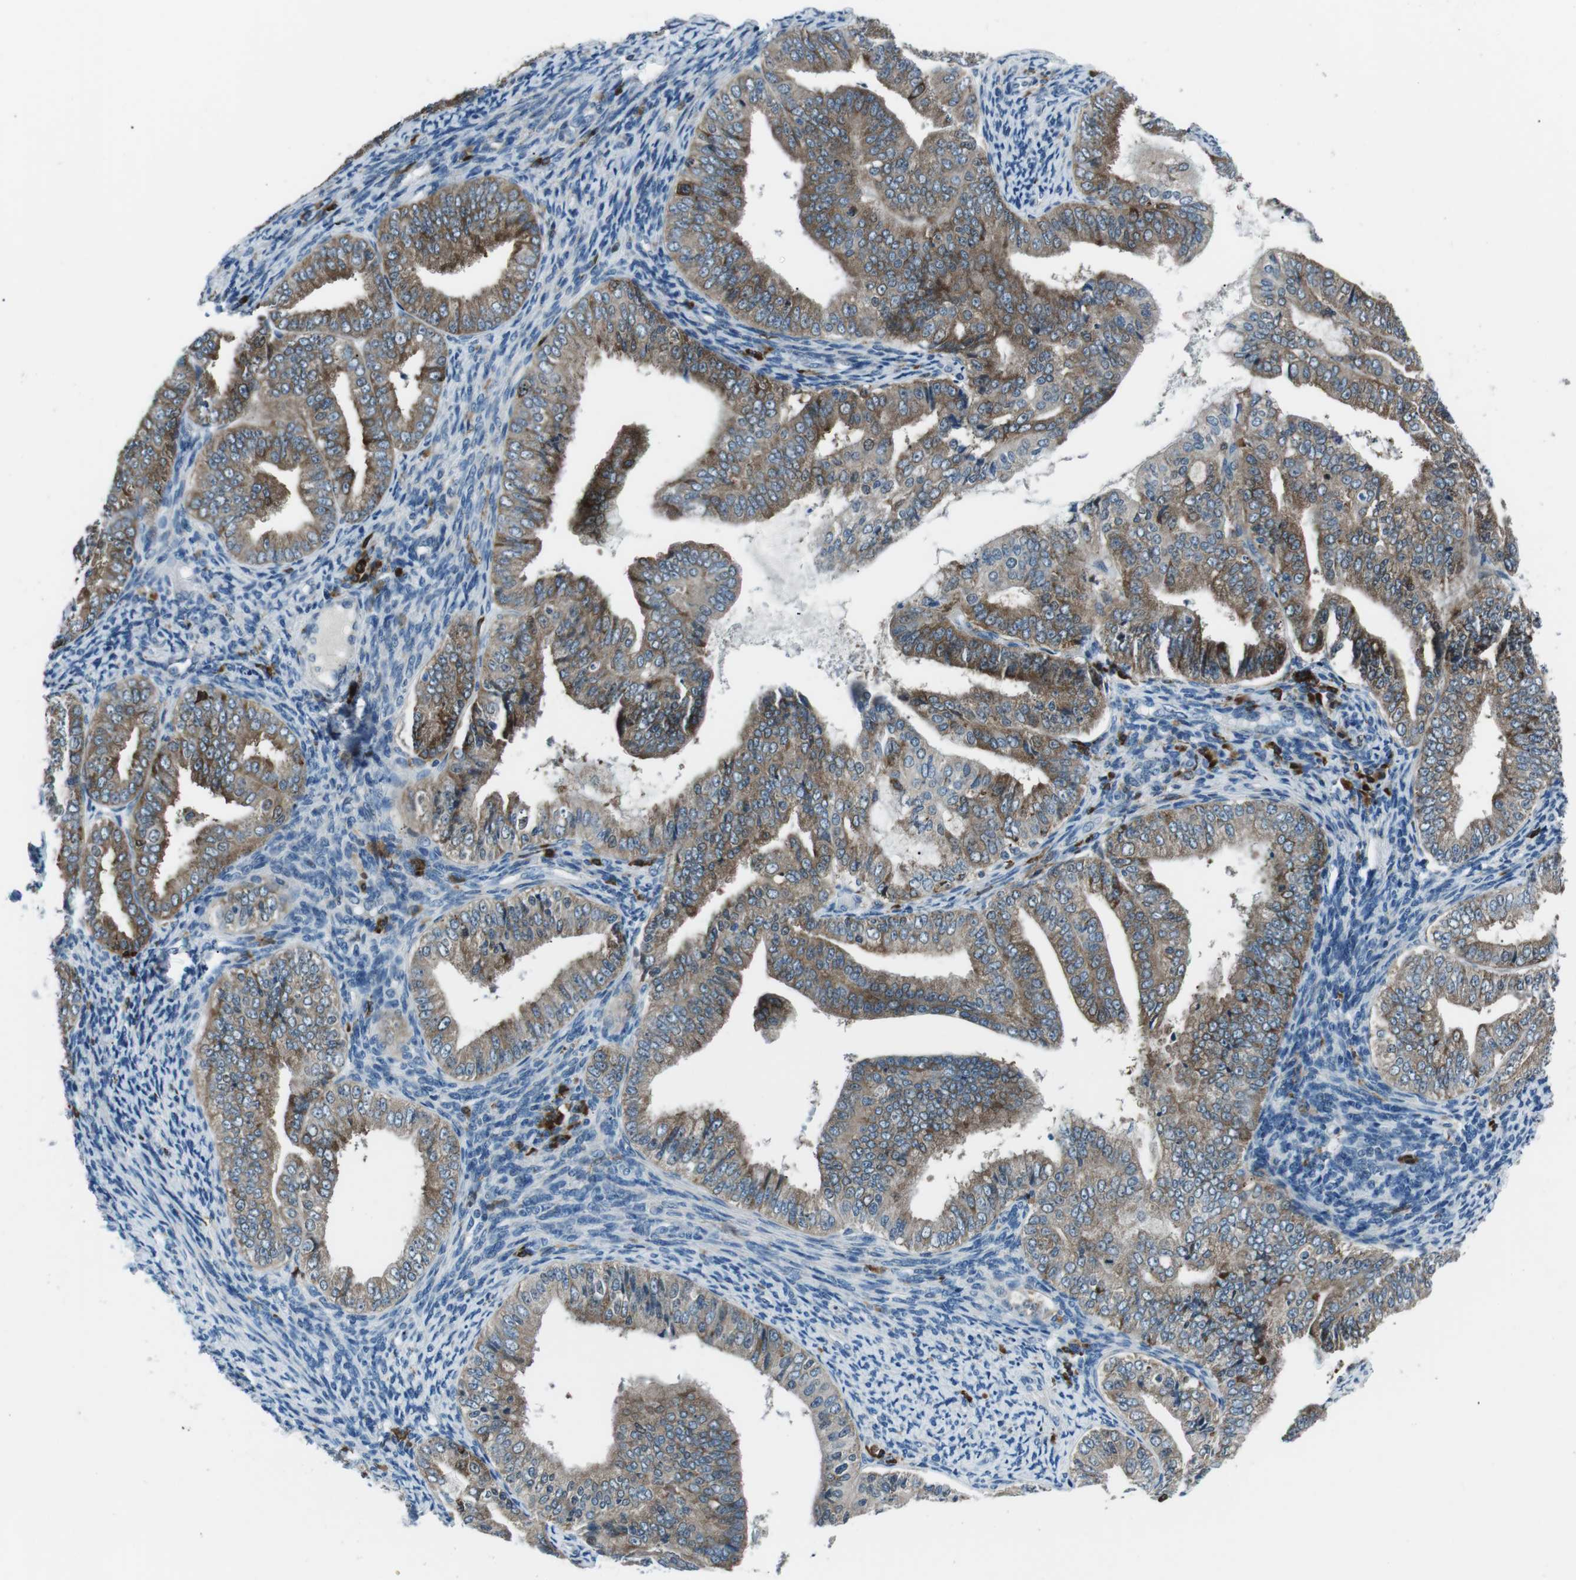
{"staining": {"intensity": "moderate", "quantity": ">75%", "location": "cytoplasmic/membranous"}, "tissue": "endometrial cancer", "cell_type": "Tumor cells", "image_type": "cancer", "snomed": [{"axis": "morphology", "description": "Adenocarcinoma, NOS"}, {"axis": "topography", "description": "Endometrium"}], "caption": "Endometrial adenocarcinoma stained for a protein (brown) reveals moderate cytoplasmic/membranous positive staining in approximately >75% of tumor cells.", "gene": "BLNK", "patient": {"sex": "female", "age": 63}}